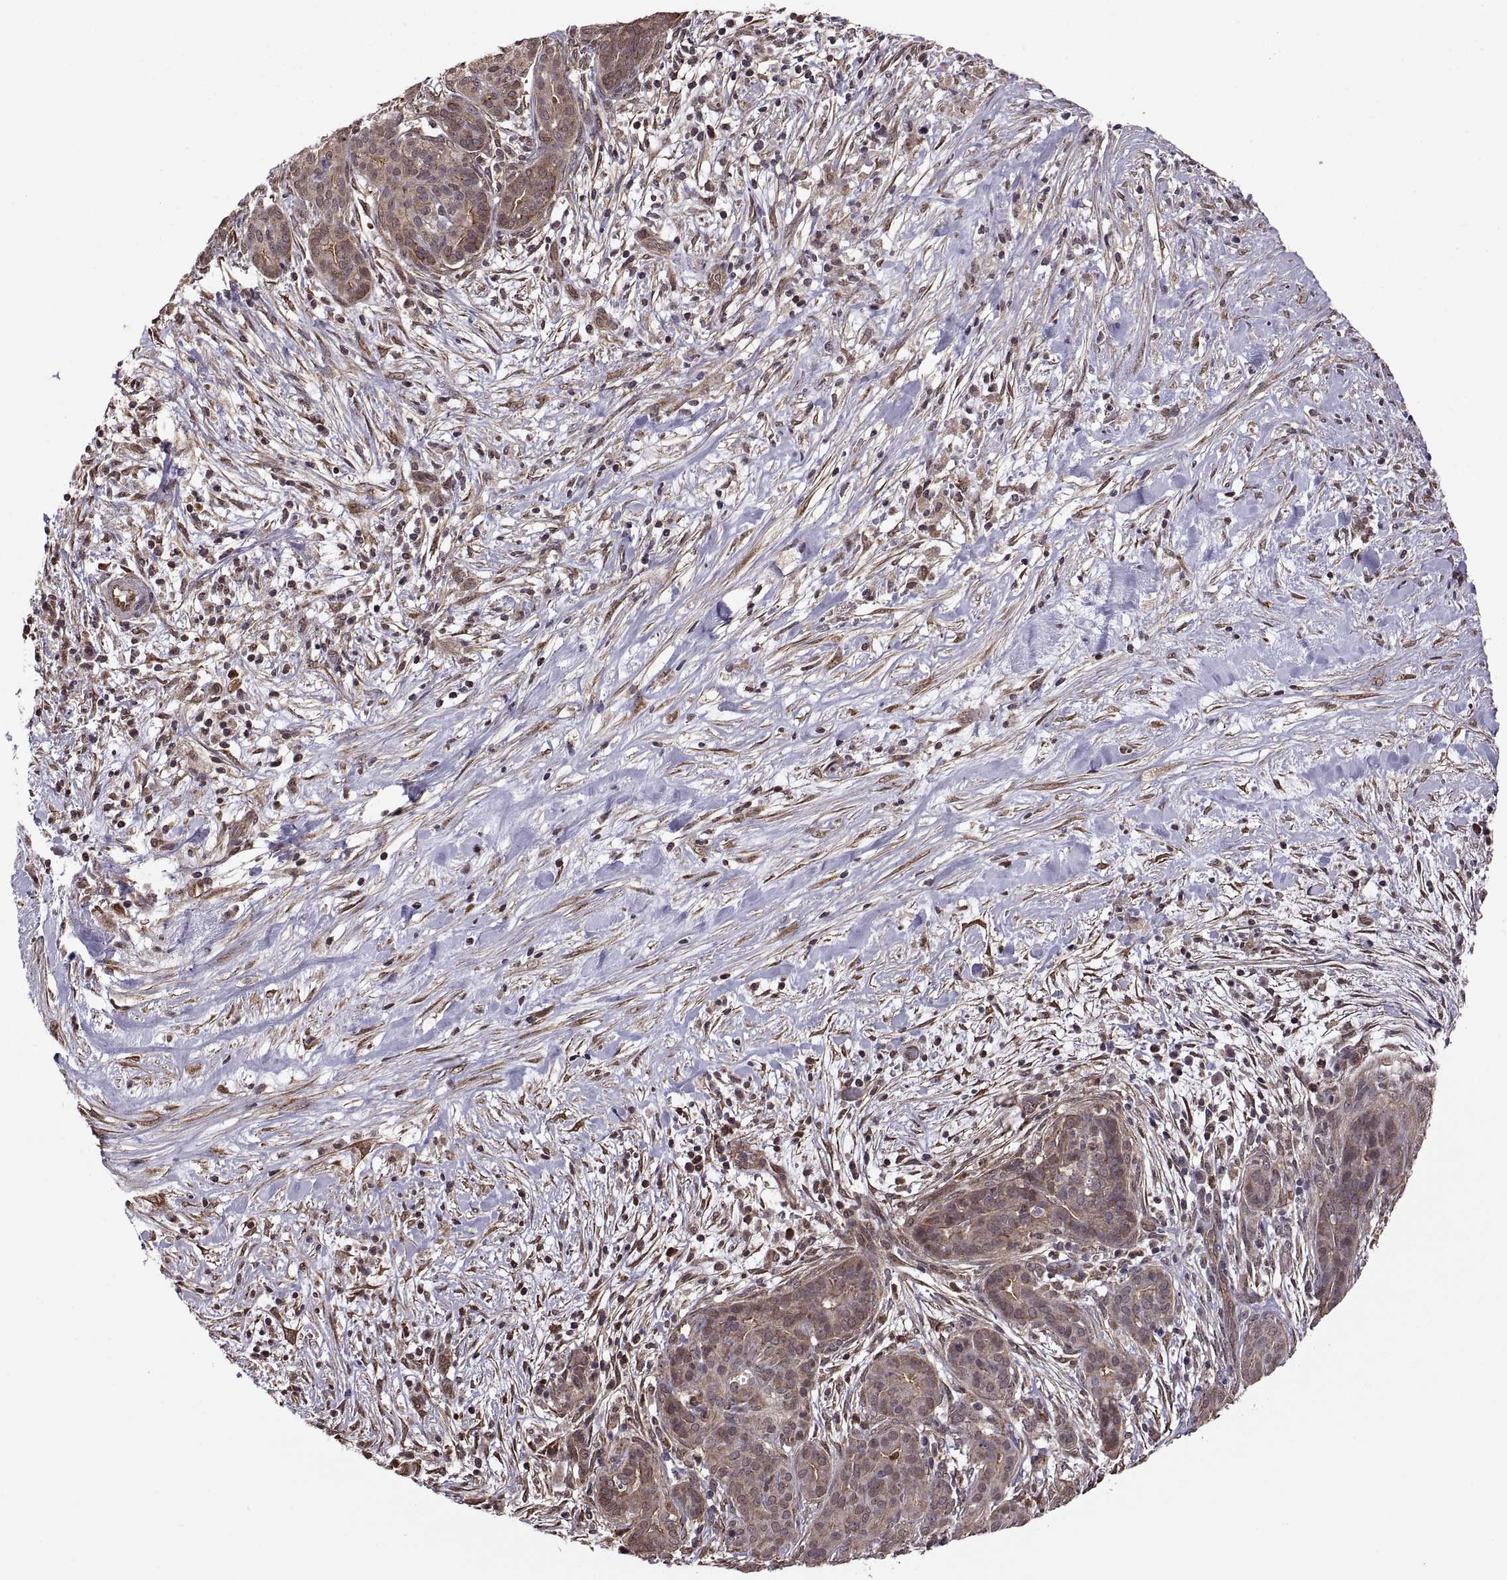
{"staining": {"intensity": "weak", "quantity": ">75%", "location": "cytoplasmic/membranous"}, "tissue": "pancreatic cancer", "cell_type": "Tumor cells", "image_type": "cancer", "snomed": [{"axis": "morphology", "description": "Adenocarcinoma, NOS"}, {"axis": "topography", "description": "Pancreas"}], "caption": "A high-resolution photomicrograph shows immunohistochemistry (IHC) staining of adenocarcinoma (pancreatic), which shows weak cytoplasmic/membranous staining in approximately >75% of tumor cells.", "gene": "ARRB1", "patient": {"sex": "male", "age": 44}}